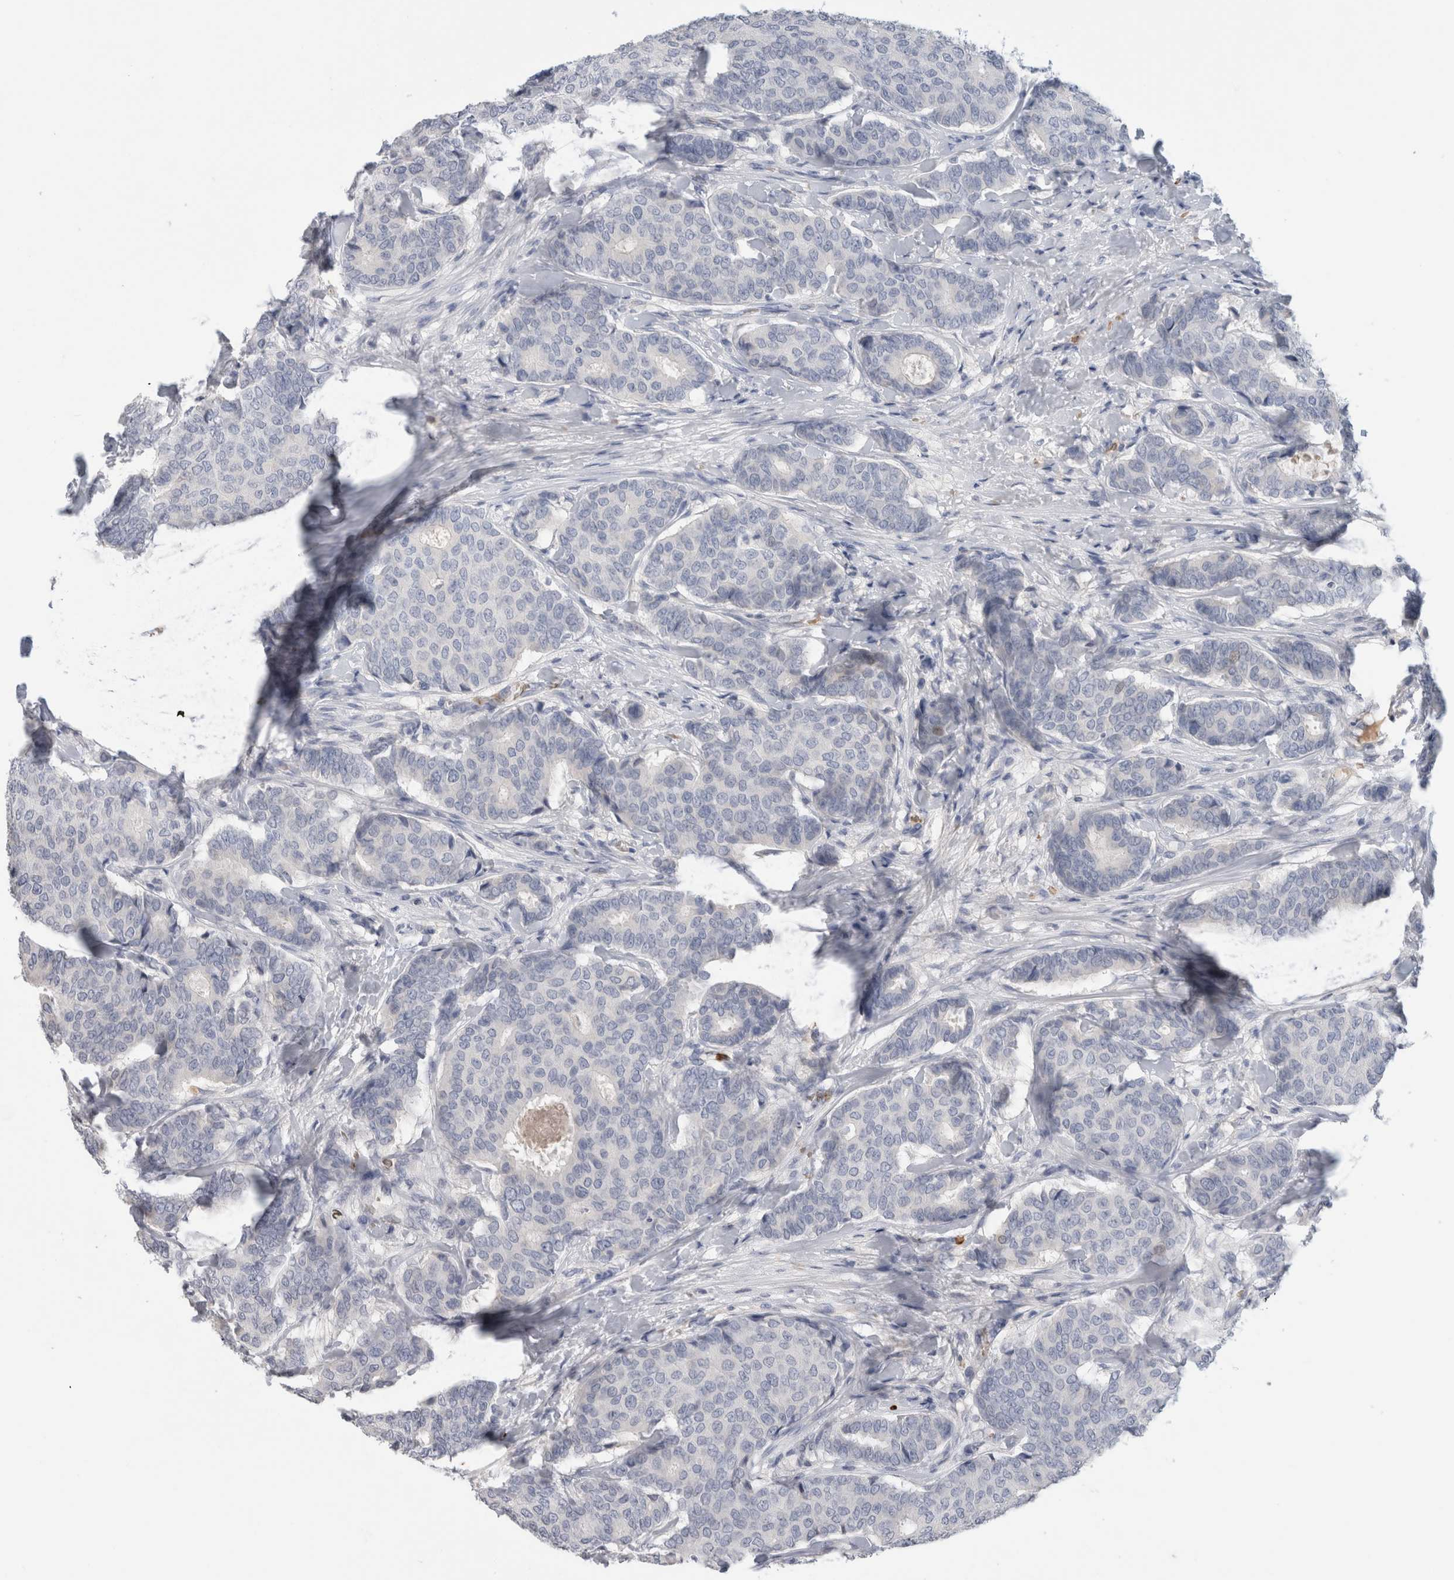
{"staining": {"intensity": "negative", "quantity": "none", "location": "none"}, "tissue": "breast cancer", "cell_type": "Tumor cells", "image_type": "cancer", "snomed": [{"axis": "morphology", "description": "Duct carcinoma"}, {"axis": "topography", "description": "Breast"}], "caption": "There is no significant expression in tumor cells of intraductal carcinoma (breast). Nuclei are stained in blue.", "gene": "CA1", "patient": {"sex": "female", "age": 75}}